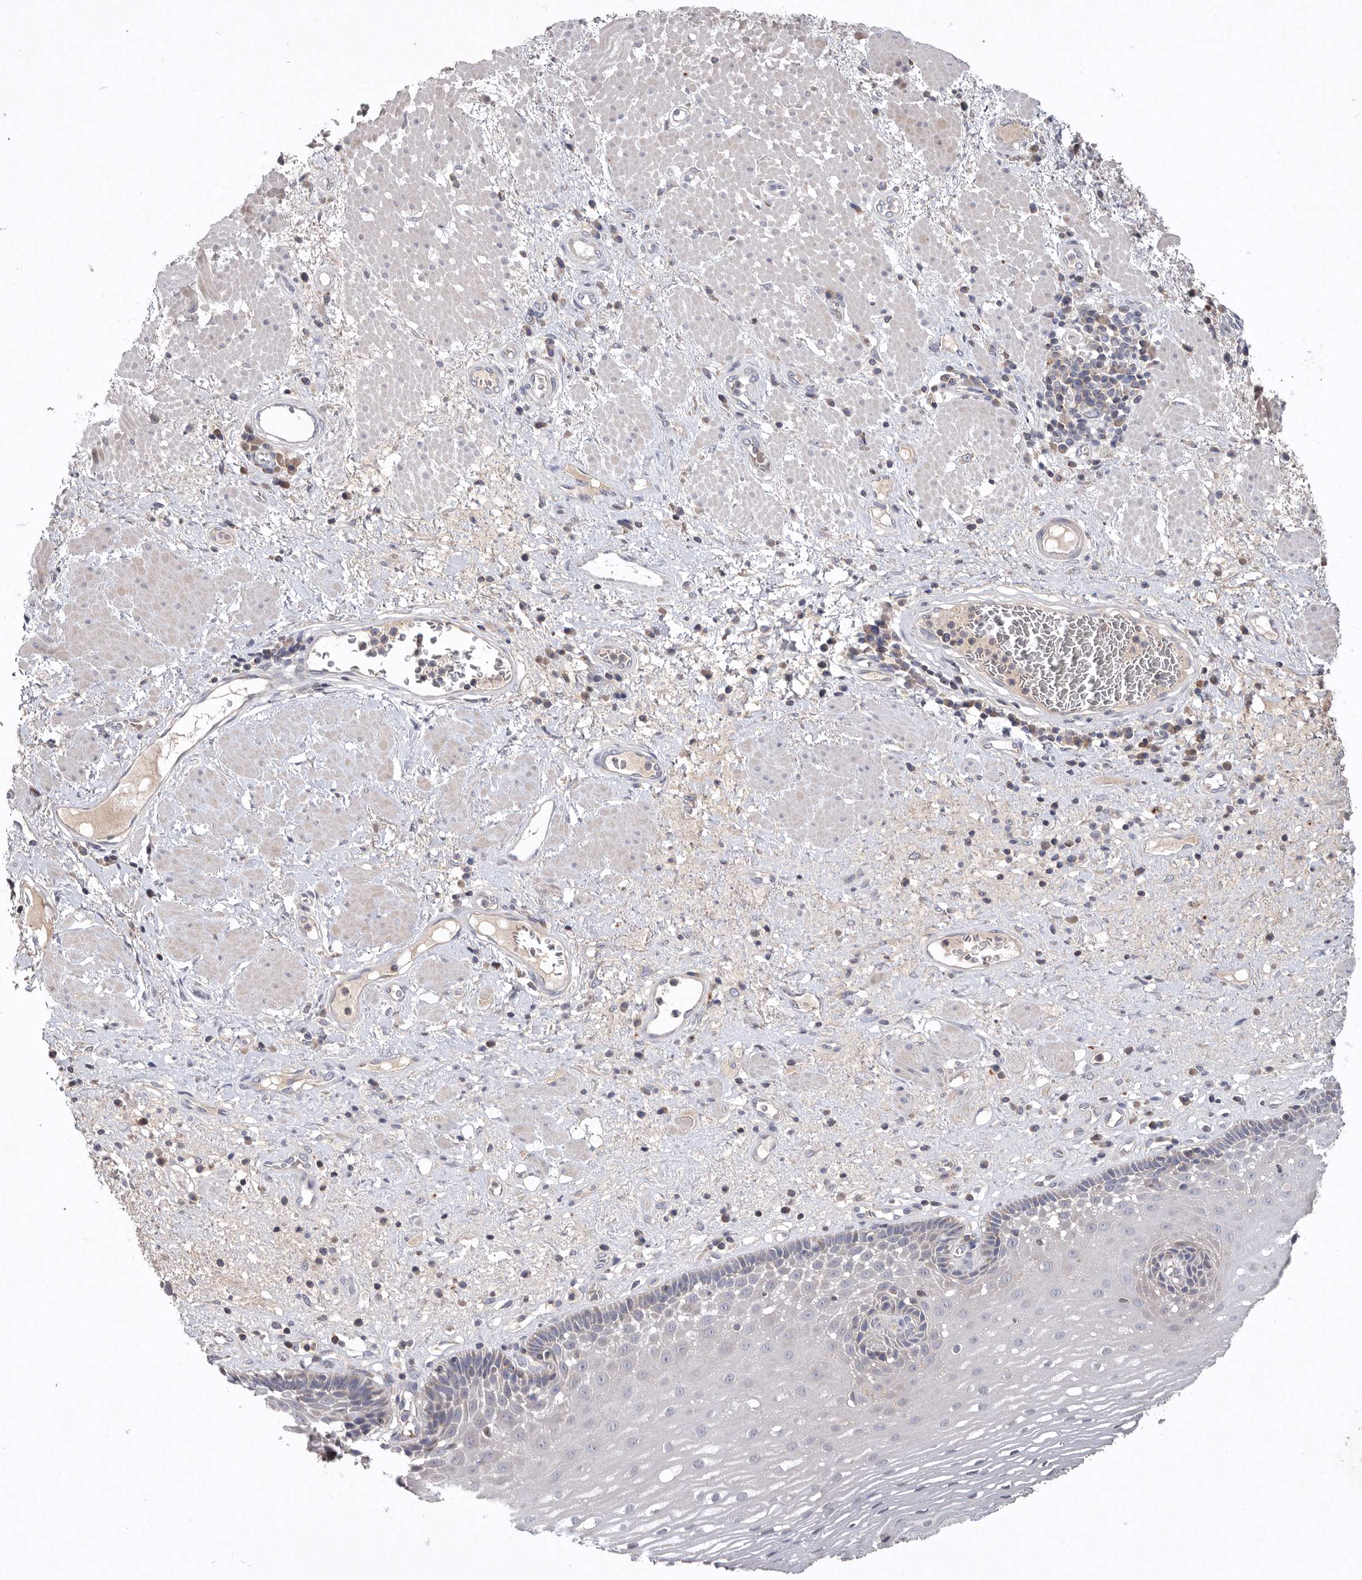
{"staining": {"intensity": "negative", "quantity": "none", "location": "none"}, "tissue": "esophagus", "cell_type": "Squamous epithelial cells", "image_type": "normal", "snomed": [{"axis": "morphology", "description": "Normal tissue, NOS"}, {"axis": "morphology", "description": "Adenocarcinoma, NOS"}, {"axis": "topography", "description": "Esophagus"}], "caption": "Human esophagus stained for a protein using immunohistochemistry demonstrates no staining in squamous epithelial cells.", "gene": "TNFSF14", "patient": {"sex": "male", "age": 62}}